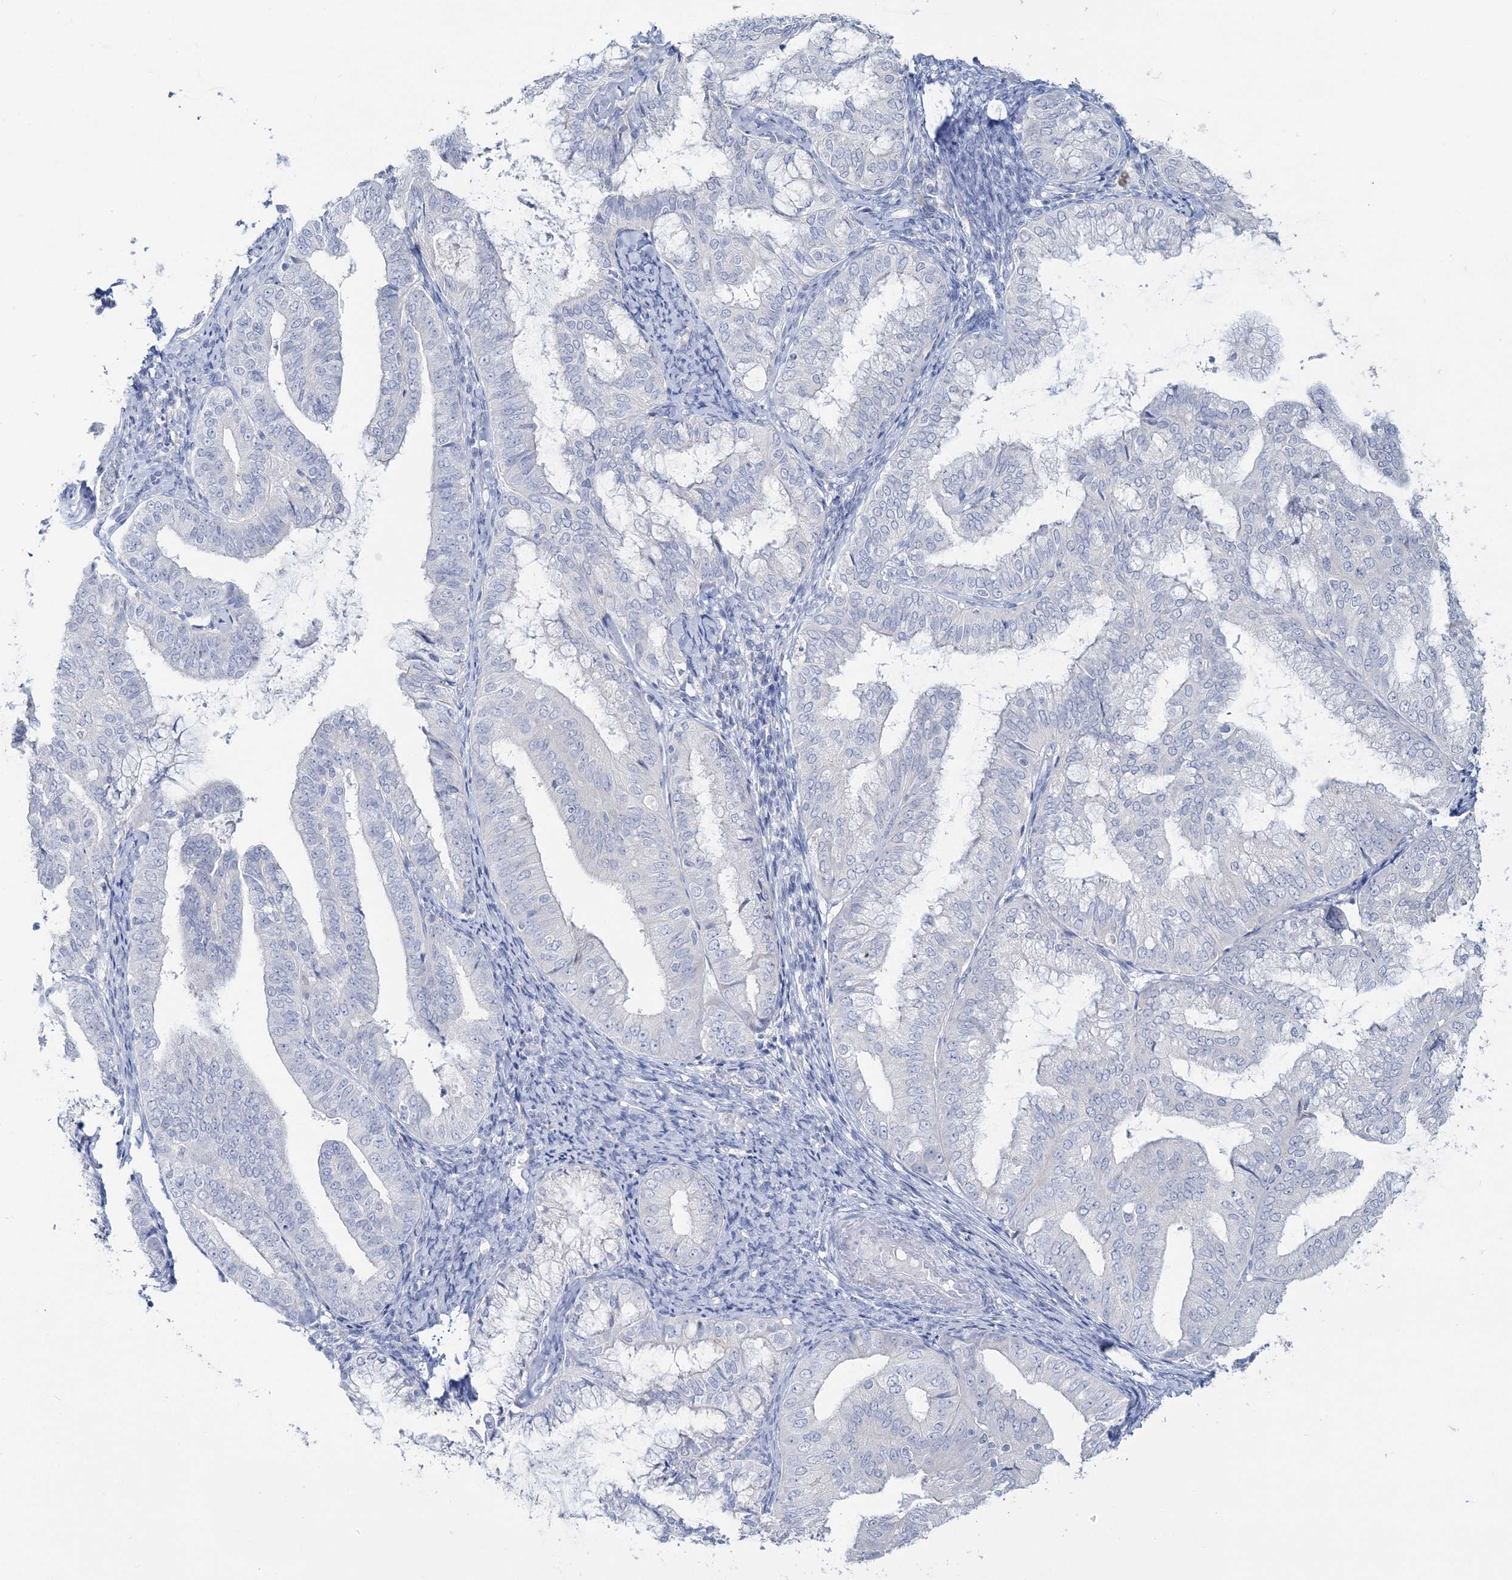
{"staining": {"intensity": "negative", "quantity": "none", "location": "none"}, "tissue": "endometrial cancer", "cell_type": "Tumor cells", "image_type": "cancer", "snomed": [{"axis": "morphology", "description": "Adenocarcinoma, NOS"}, {"axis": "topography", "description": "Endometrium"}], "caption": "Adenocarcinoma (endometrial) was stained to show a protein in brown. There is no significant expression in tumor cells.", "gene": "CYP3A4", "patient": {"sex": "female", "age": 63}}